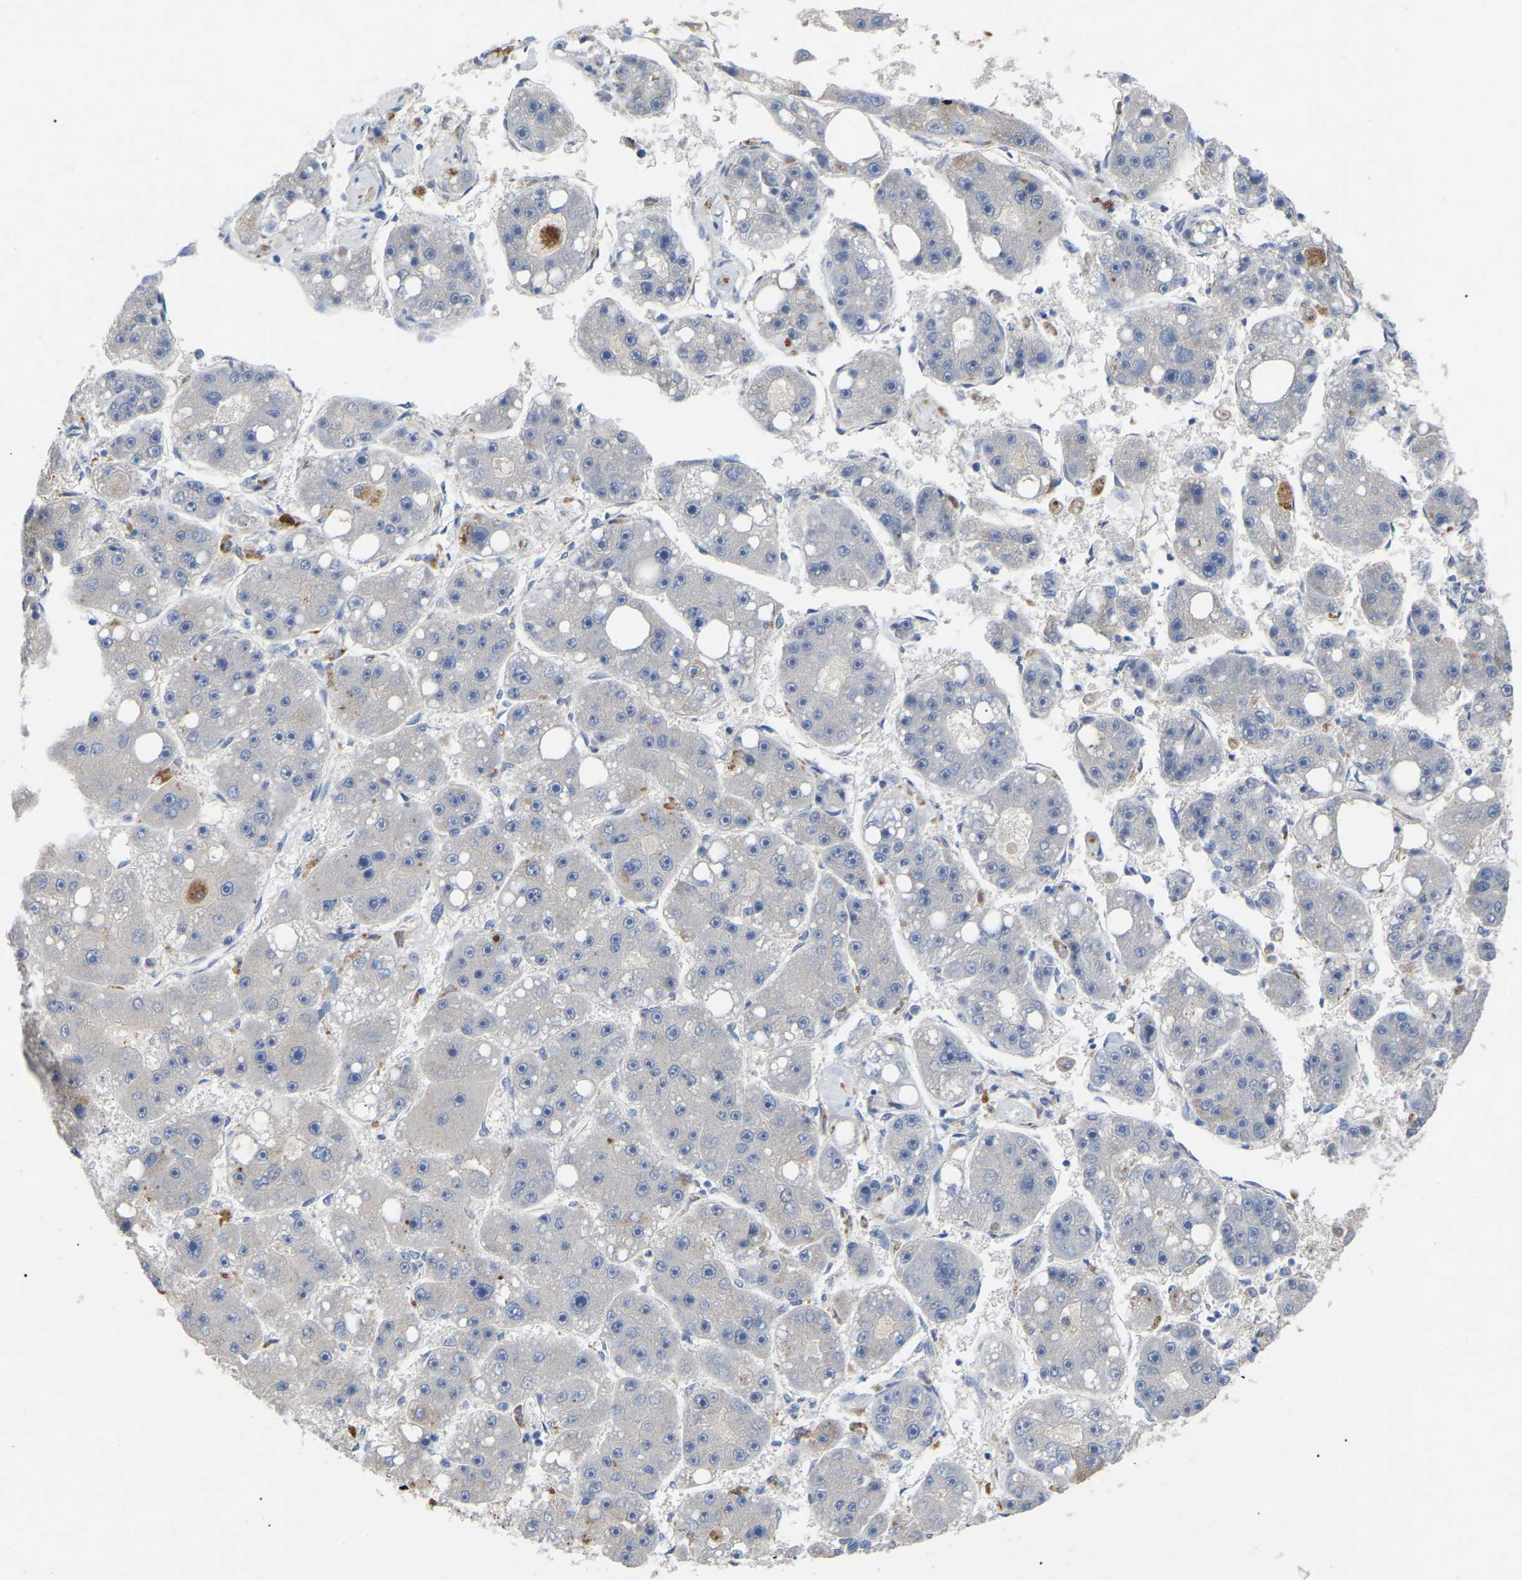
{"staining": {"intensity": "negative", "quantity": "none", "location": "none"}, "tissue": "liver cancer", "cell_type": "Tumor cells", "image_type": "cancer", "snomed": [{"axis": "morphology", "description": "Carcinoma, Hepatocellular, NOS"}, {"axis": "topography", "description": "Liver"}], "caption": "The photomicrograph exhibits no significant expression in tumor cells of liver cancer.", "gene": "SMPD2", "patient": {"sex": "female", "age": 61}}